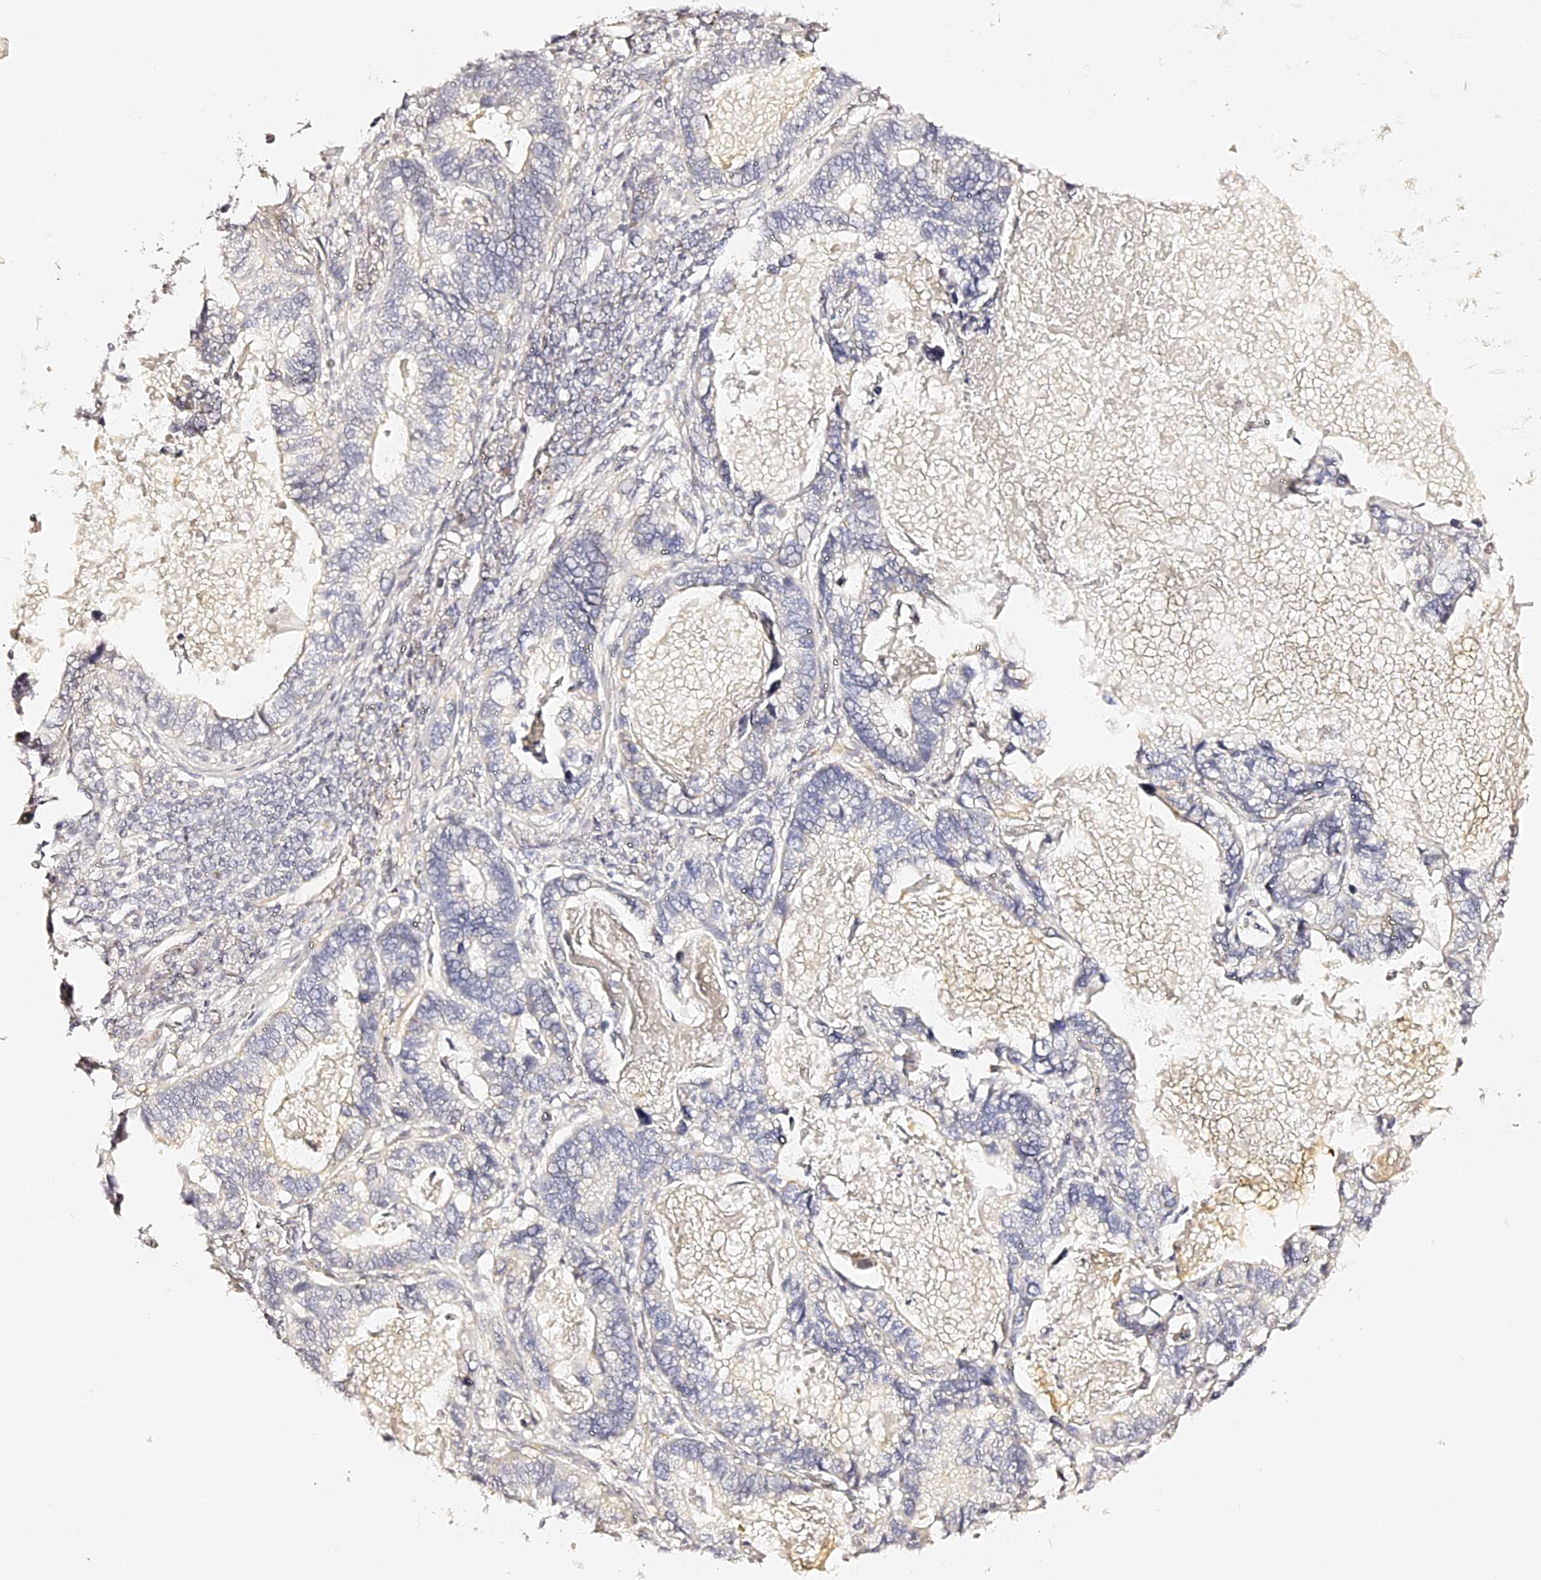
{"staining": {"intensity": "negative", "quantity": "none", "location": "none"}, "tissue": "lung cancer", "cell_type": "Tumor cells", "image_type": "cancer", "snomed": [{"axis": "morphology", "description": "Adenocarcinoma, NOS"}, {"axis": "topography", "description": "Lung"}], "caption": "An immunohistochemistry (IHC) image of lung cancer is shown. There is no staining in tumor cells of lung cancer.", "gene": "SLC1A3", "patient": {"sex": "male", "age": 67}}